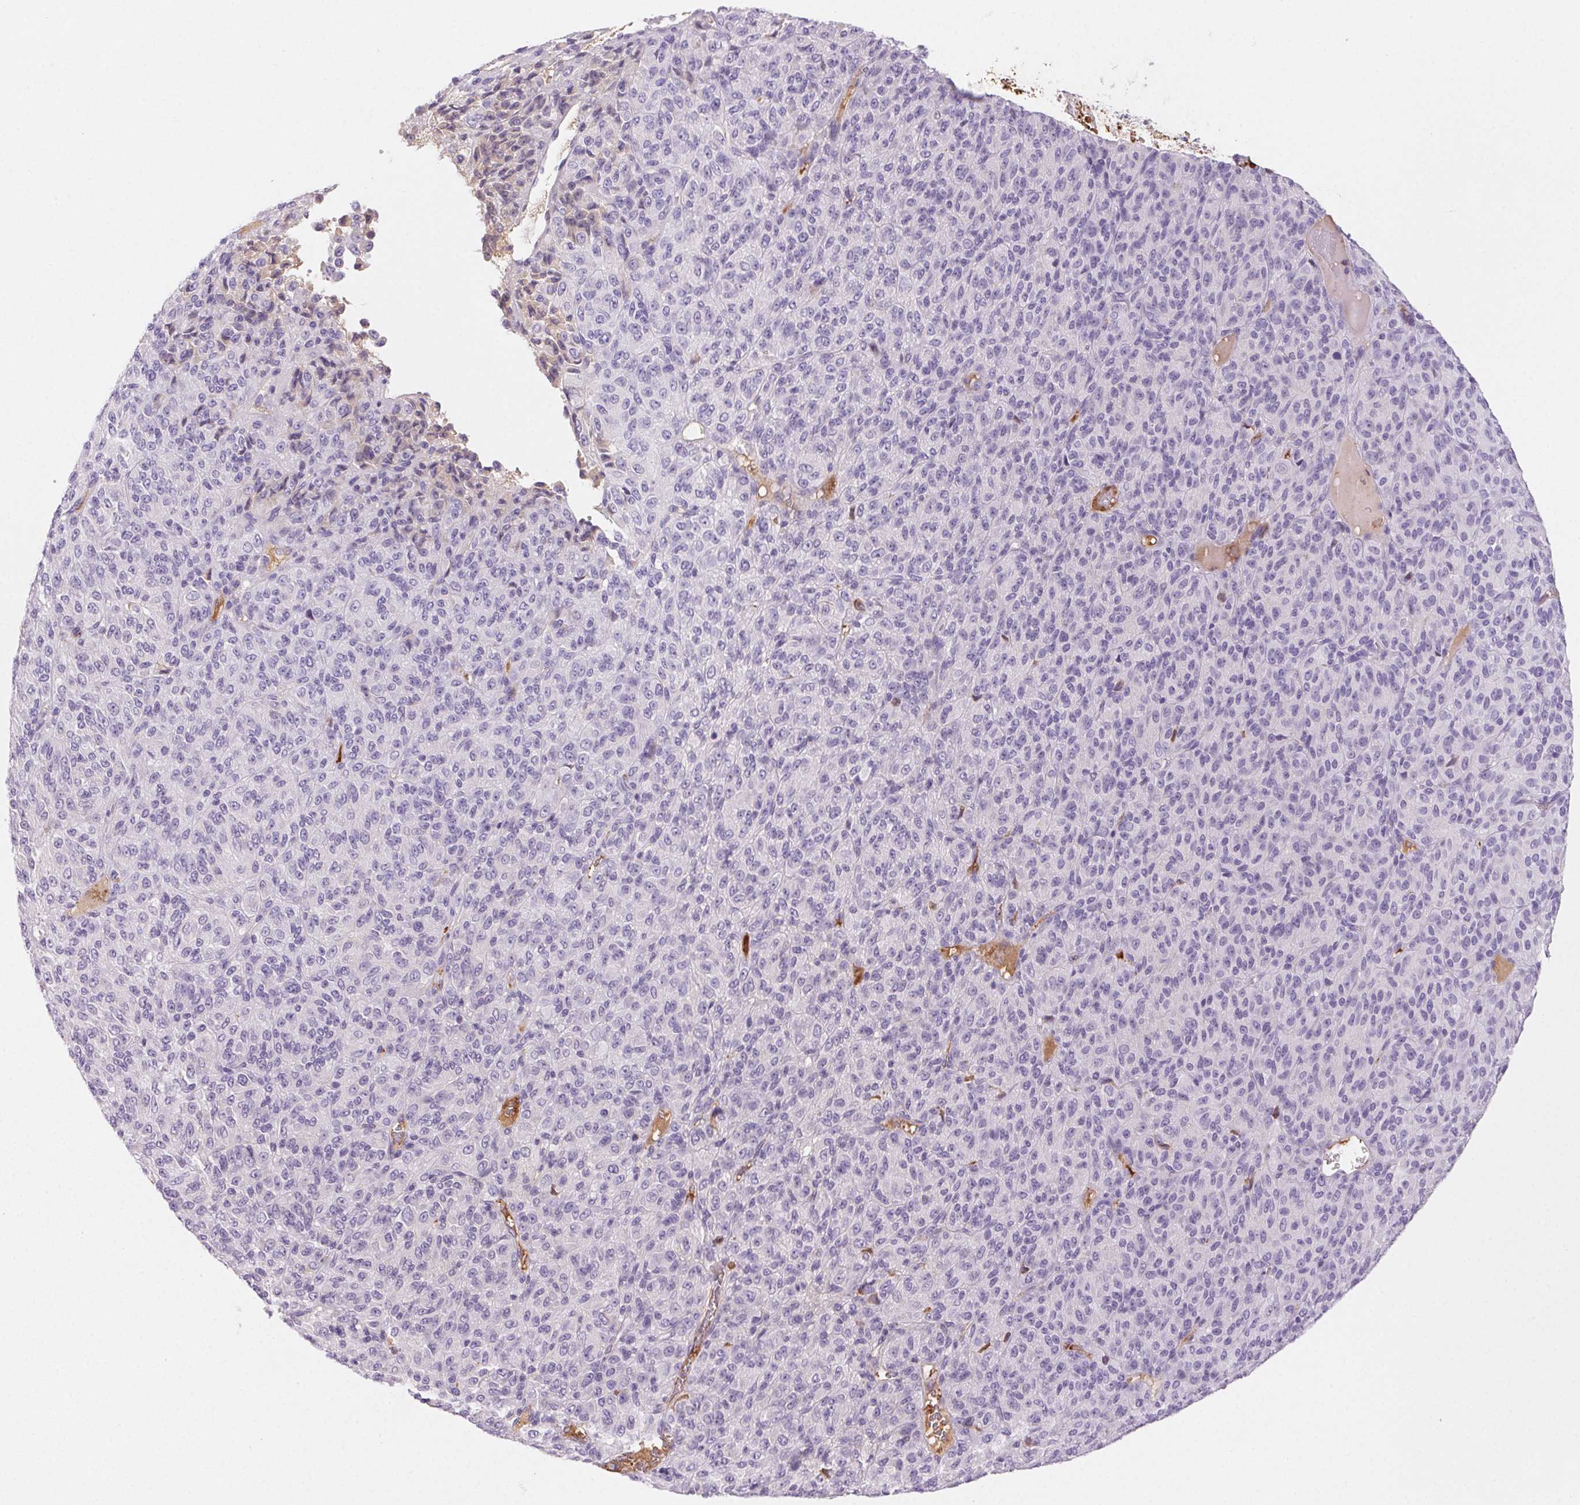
{"staining": {"intensity": "negative", "quantity": "none", "location": "none"}, "tissue": "melanoma", "cell_type": "Tumor cells", "image_type": "cancer", "snomed": [{"axis": "morphology", "description": "Malignant melanoma, Metastatic site"}, {"axis": "topography", "description": "Brain"}], "caption": "IHC histopathology image of human melanoma stained for a protein (brown), which reveals no positivity in tumor cells. (Immunohistochemistry, brightfield microscopy, high magnification).", "gene": "FGA", "patient": {"sex": "female", "age": 56}}